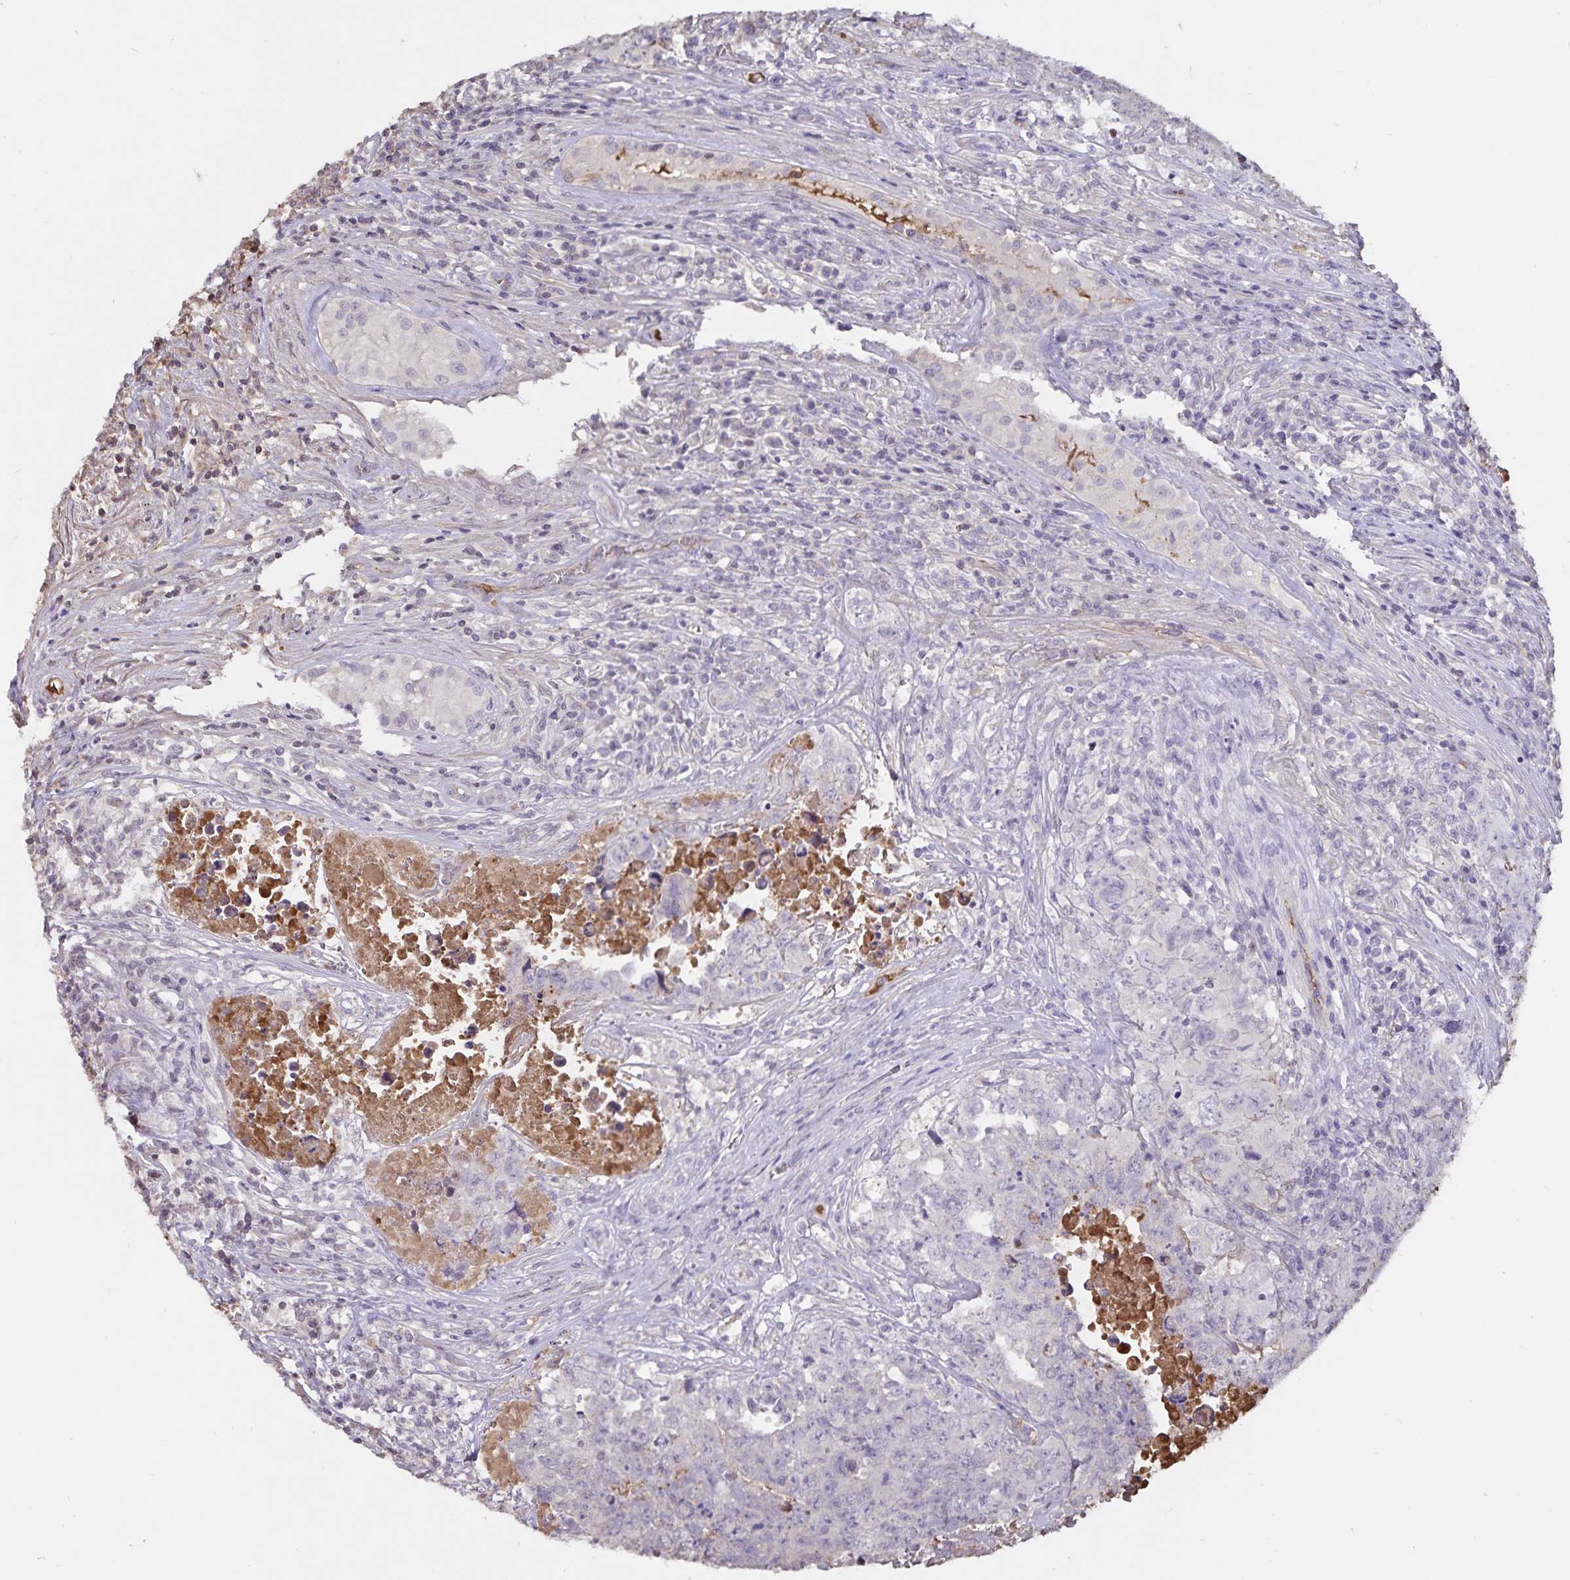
{"staining": {"intensity": "negative", "quantity": "none", "location": "none"}, "tissue": "testis cancer", "cell_type": "Tumor cells", "image_type": "cancer", "snomed": [{"axis": "morphology", "description": "Carcinoma, Embryonal, NOS"}, {"axis": "topography", "description": "Testis"}], "caption": "Immunohistochemistry (IHC) photomicrograph of testis cancer stained for a protein (brown), which exhibits no expression in tumor cells. (DAB immunohistochemistry with hematoxylin counter stain).", "gene": "FGG", "patient": {"sex": "male", "age": 24}}